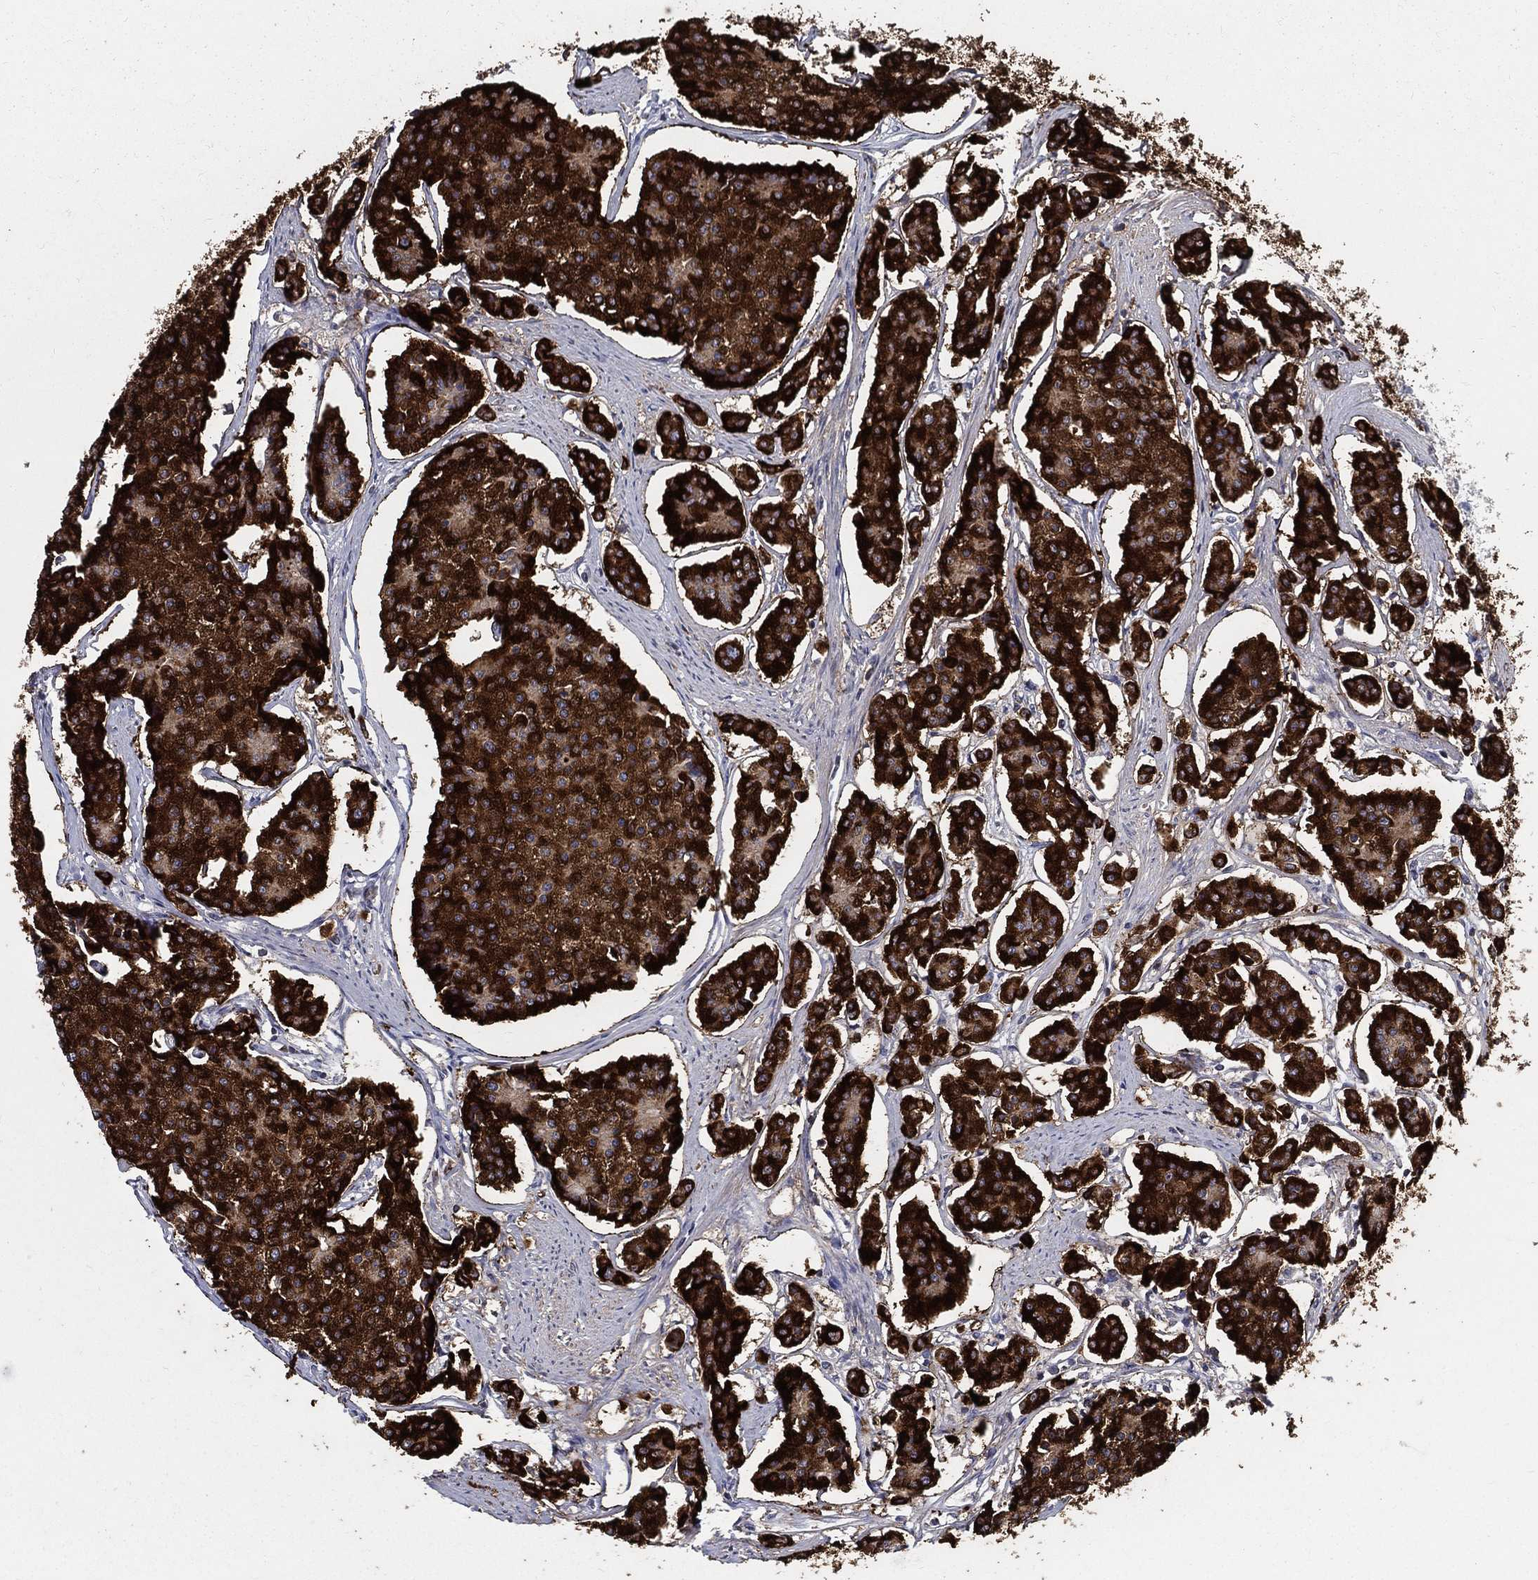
{"staining": {"intensity": "strong", "quantity": ">75%", "location": "cytoplasmic/membranous"}, "tissue": "carcinoid", "cell_type": "Tumor cells", "image_type": "cancer", "snomed": [{"axis": "morphology", "description": "Carcinoid, malignant, NOS"}, {"axis": "topography", "description": "Small intestine"}], "caption": "Carcinoid was stained to show a protein in brown. There is high levels of strong cytoplasmic/membranous expression in about >75% of tumor cells.", "gene": "PCSK1", "patient": {"sex": "female", "age": 65}}